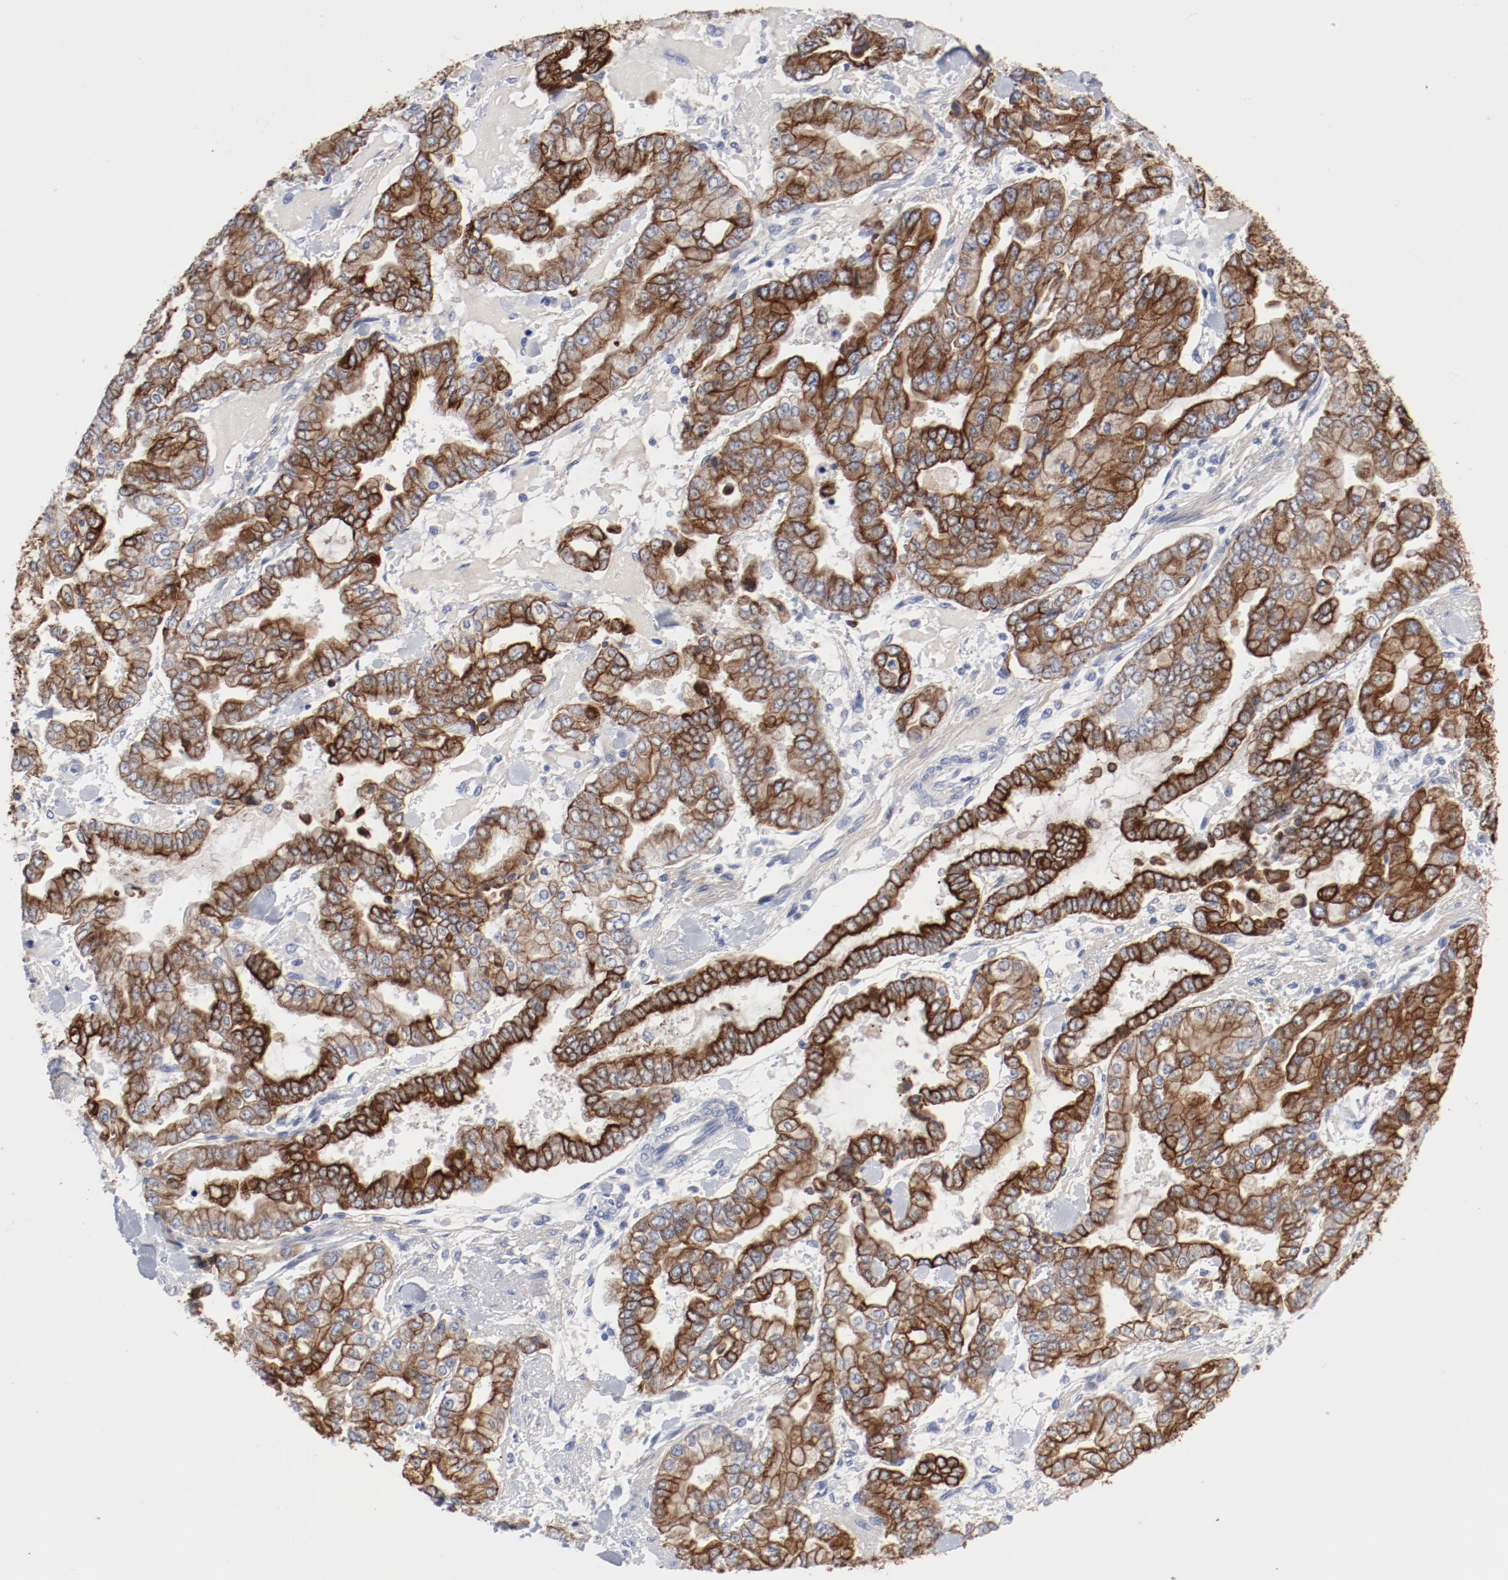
{"staining": {"intensity": "strong", "quantity": ">75%", "location": "cytoplasmic/membranous"}, "tissue": "stomach cancer", "cell_type": "Tumor cells", "image_type": "cancer", "snomed": [{"axis": "morphology", "description": "Normal tissue, NOS"}, {"axis": "morphology", "description": "Adenocarcinoma, NOS"}, {"axis": "topography", "description": "Stomach, upper"}, {"axis": "topography", "description": "Stomach"}], "caption": "Immunohistochemical staining of human stomach cancer (adenocarcinoma) shows strong cytoplasmic/membranous protein positivity in approximately >75% of tumor cells. The staining was performed using DAB to visualize the protein expression in brown, while the nuclei were stained in blue with hematoxylin (Magnification: 20x).", "gene": "TSPAN6", "patient": {"sex": "male", "age": 76}}